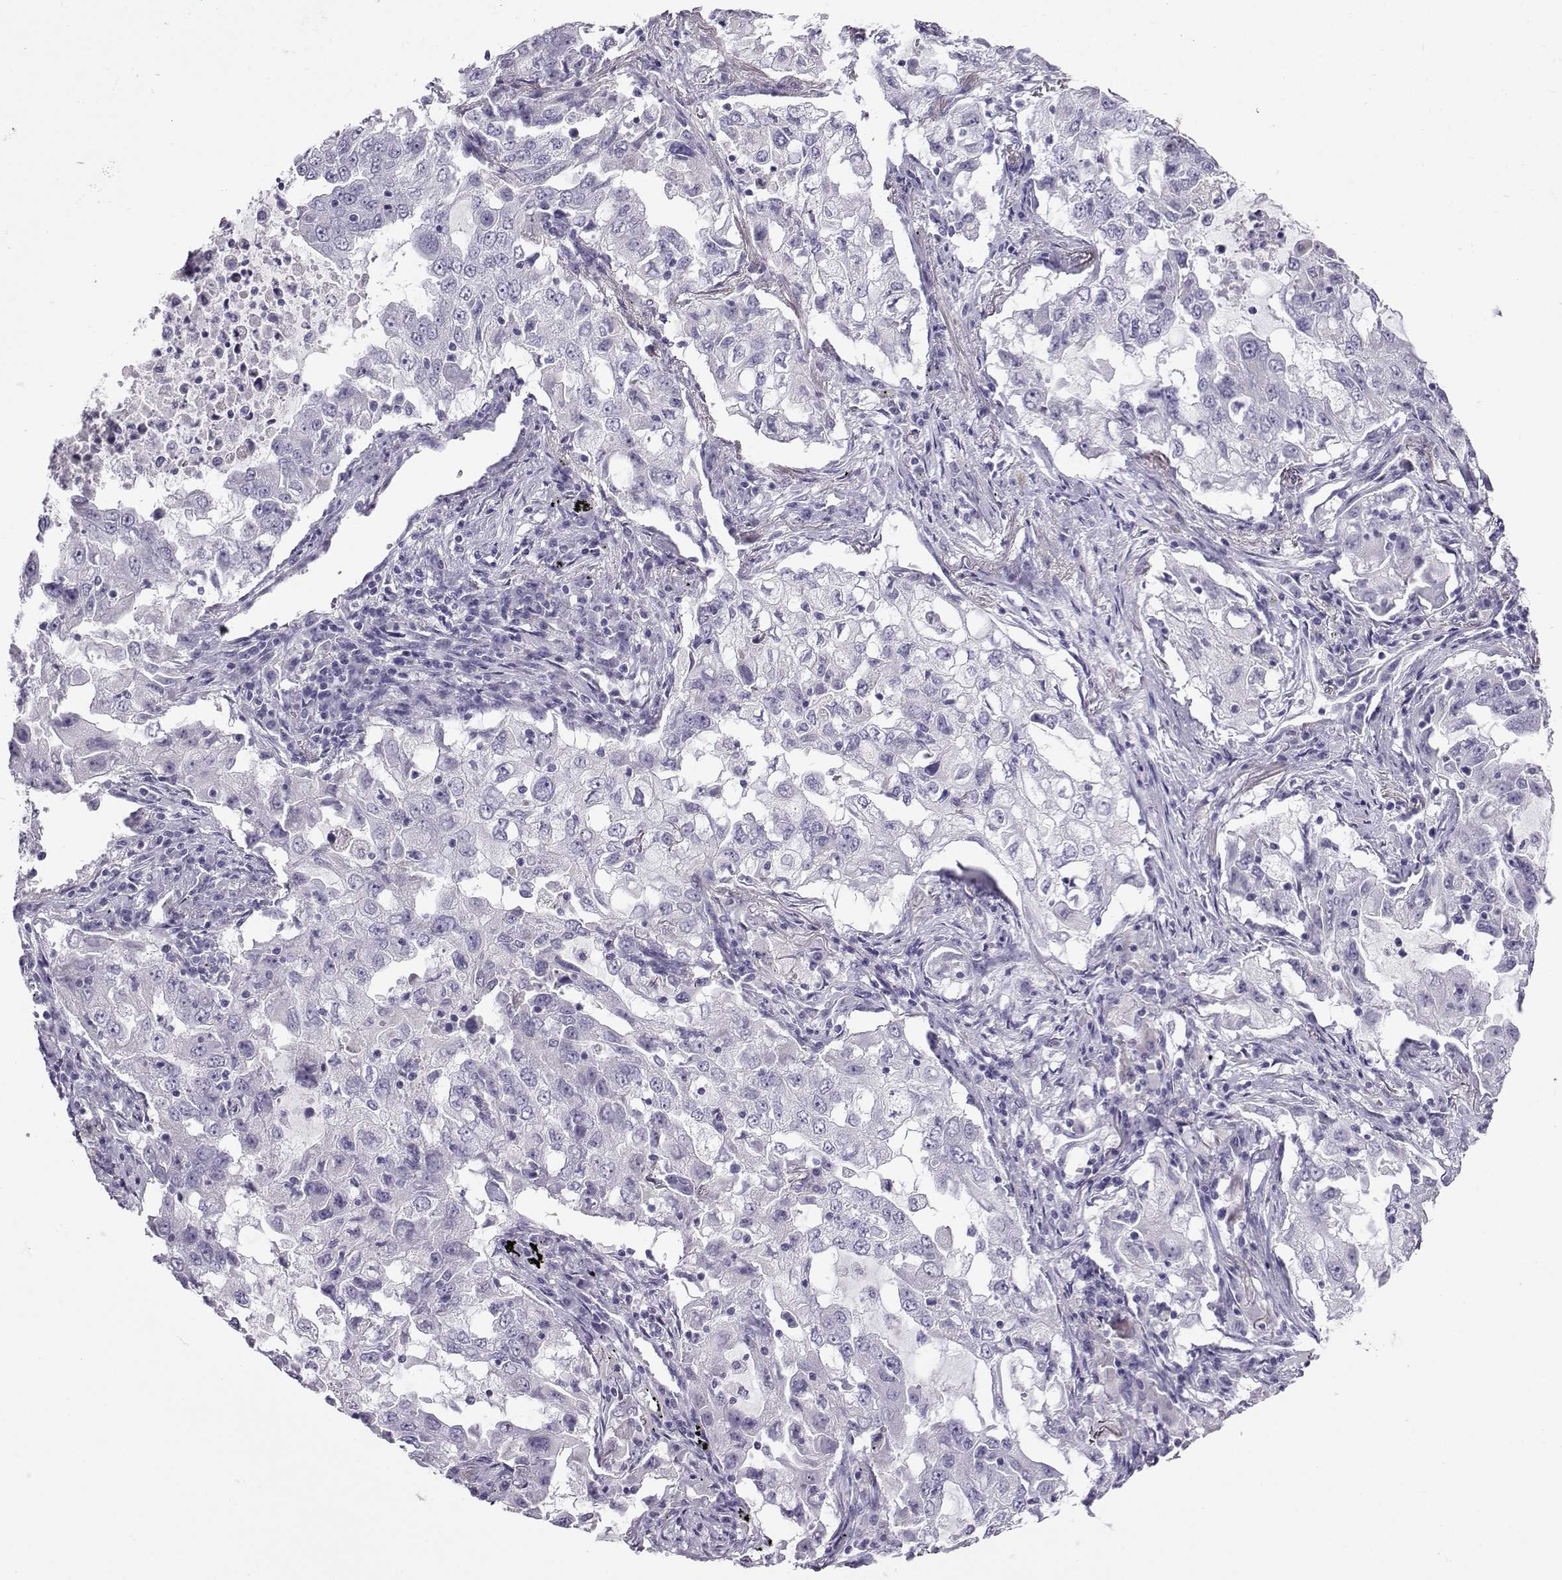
{"staining": {"intensity": "negative", "quantity": "none", "location": "none"}, "tissue": "lung cancer", "cell_type": "Tumor cells", "image_type": "cancer", "snomed": [{"axis": "morphology", "description": "Adenocarcinoma, NOS"}, {"axis": "topography", "description": "Lung"}], "caption": "The image exhibits no staining of tumor cells in lung adenocarcinoma. (DAB (3,3'-diaminobenzidine) IHC with hematoxylin counter stain).", "gene": "FBXO24", "patient": {"sex": "female", "age": 61}}